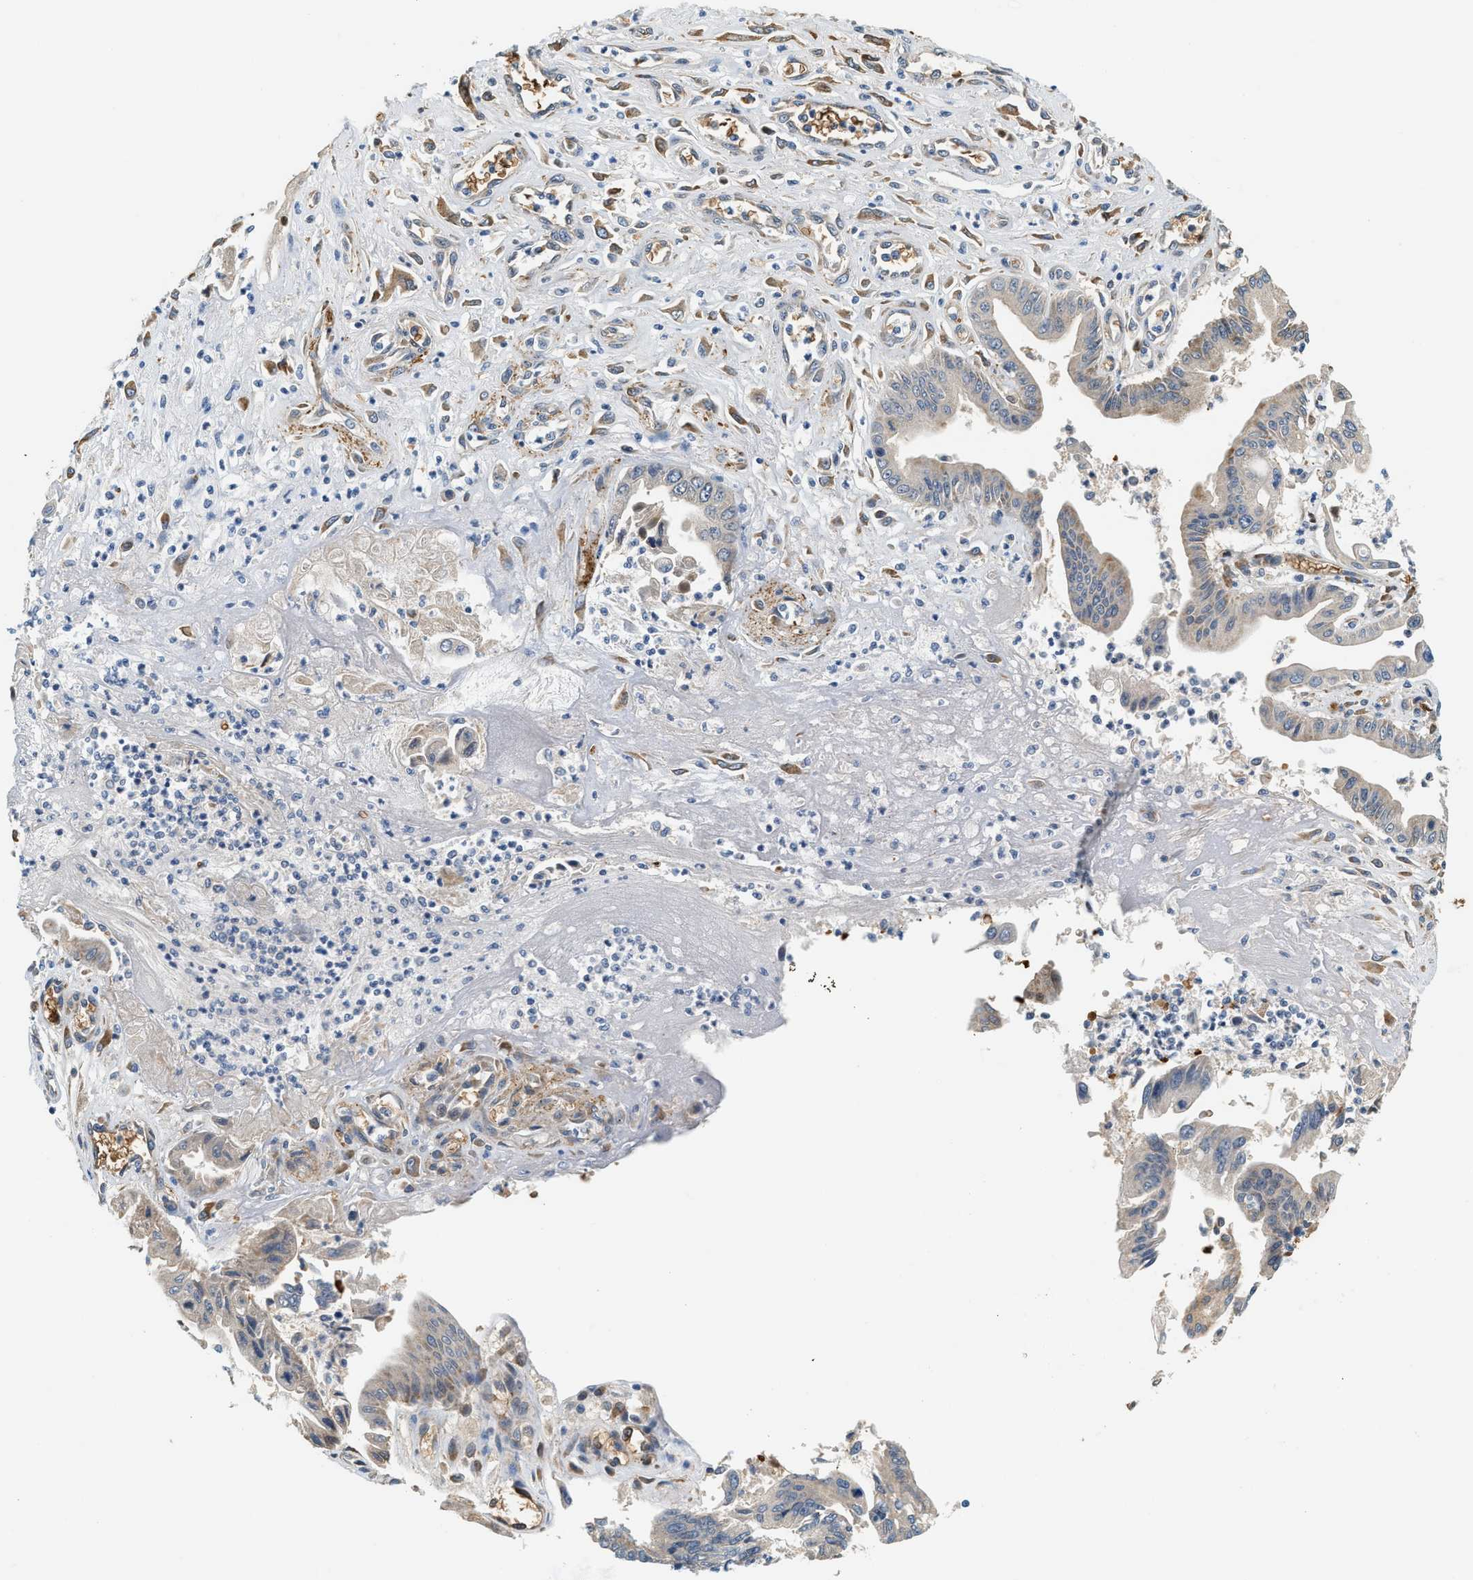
{"staining": {"intensity": "weak", "quantity": "<25%", "location": "cytoplasmic/membranous"}, "tissue": "pancreatic cancer", "cell_type": "Tumor cells", "image_type": "cancer", "snomed": [{"axis": "morphology", "description": "Adenocarcinoma, NOS"}, {"axis": "topography", "description": "Pancreas"}], "caption": "Immunohistochemistry histopathology image of neoplastic tissue: human pancreatic cancer stained with DAB displays no significant protein staining in tumor cells.", "gene": "CYTH2", "patient": {"sex": "male", "age": 56}}